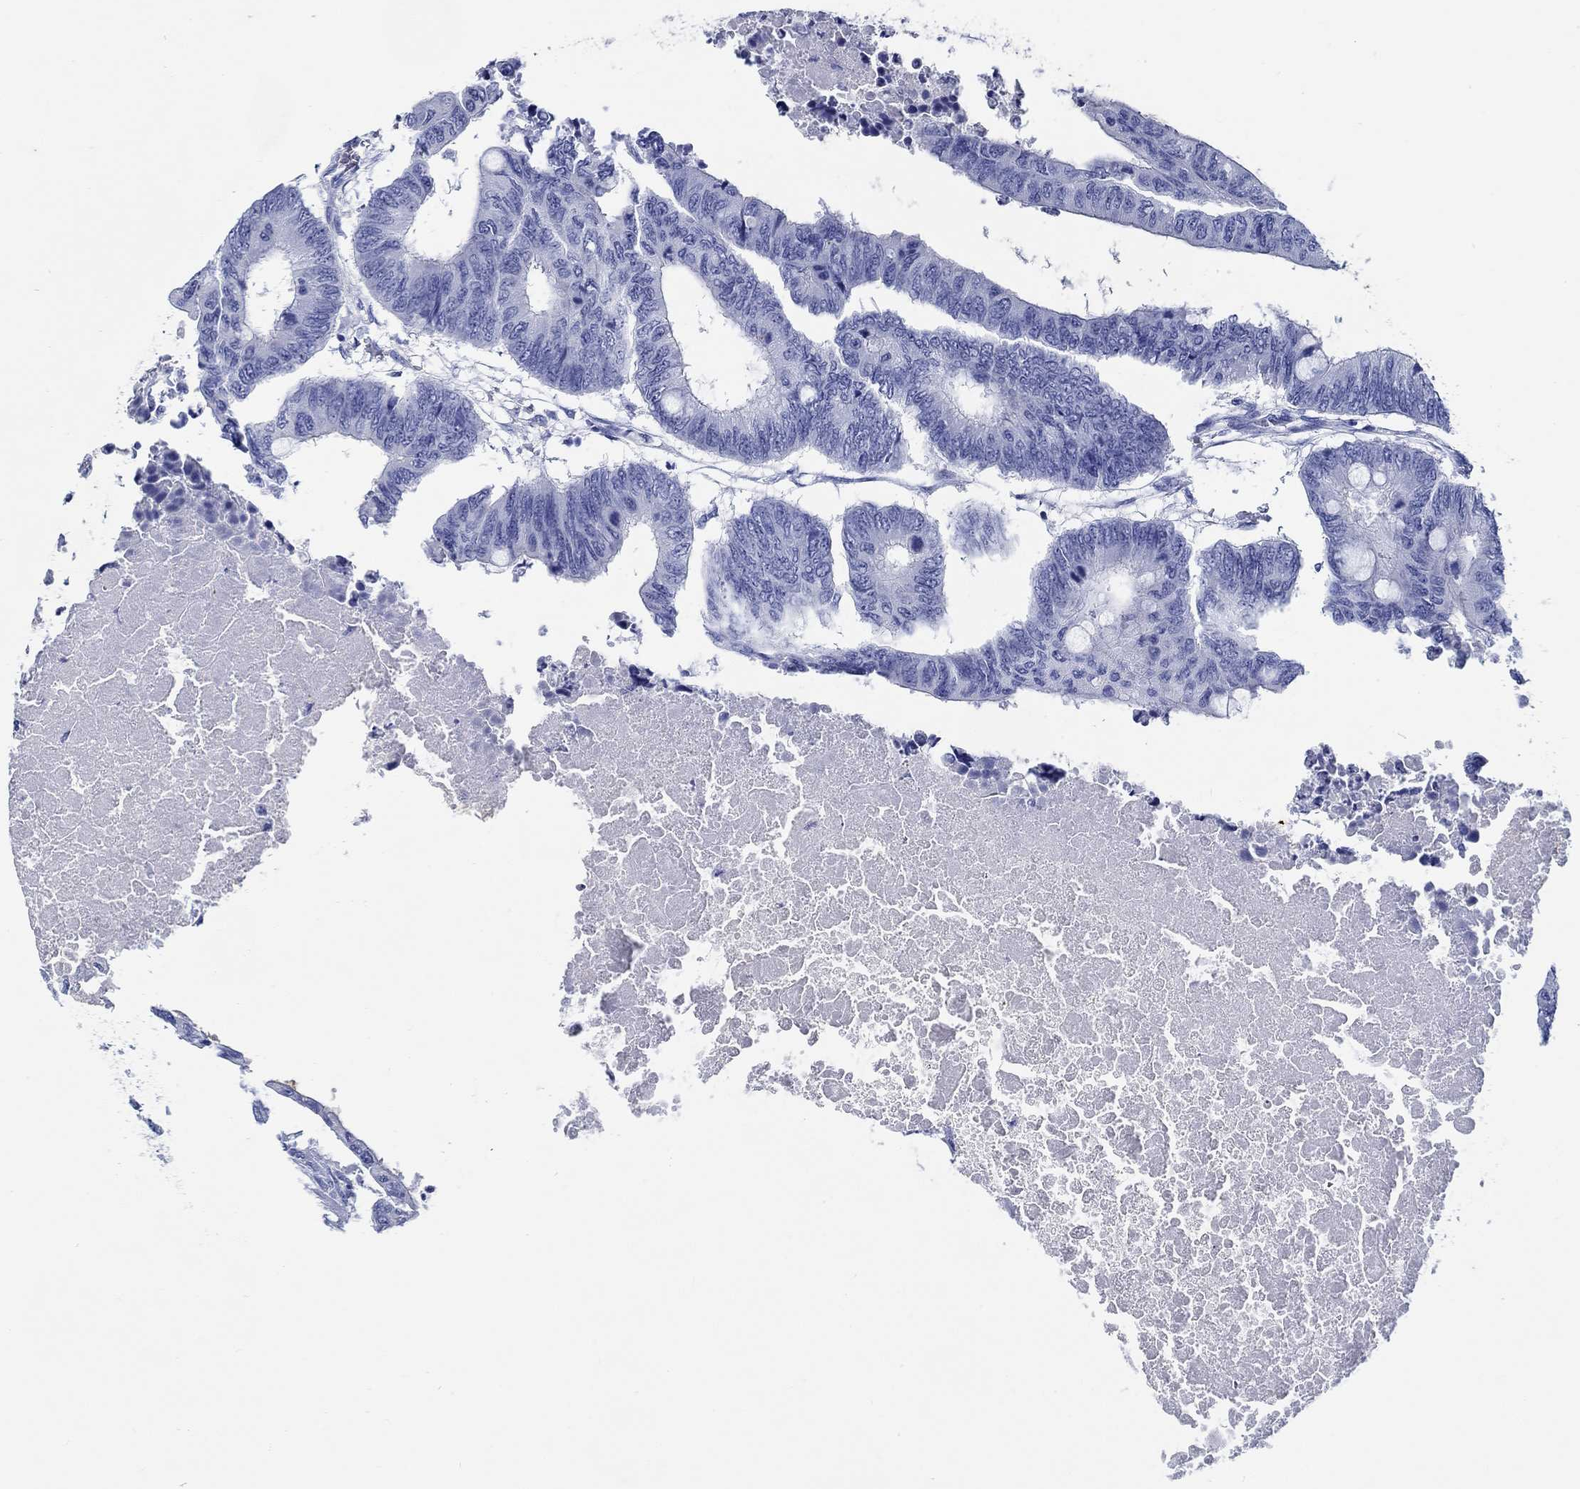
{"staining": {"intensity": "negative", "quantity": "none", "location": "none"}, "tissue": "colorectal cancer", "cell_type": "Tumor cells", "image_type": "cancer", "snomed": [{"axis": "morphology", "description": "Normal tissue, NOS"}, {"axis": "morphology", "description": "Adenocarcinoma, NOS"}, {"axis": "topography", "description": "Rectum"}, {"axis": "topography", "description": "Peripheral nerve tissue"}], "caption": "Immunohistochemical staining of human colorectal adenocarcinoma displays no significant staining in tumor cells.", "gene": "FBXO2", "patient": {"sex": "male", "age": 92}}